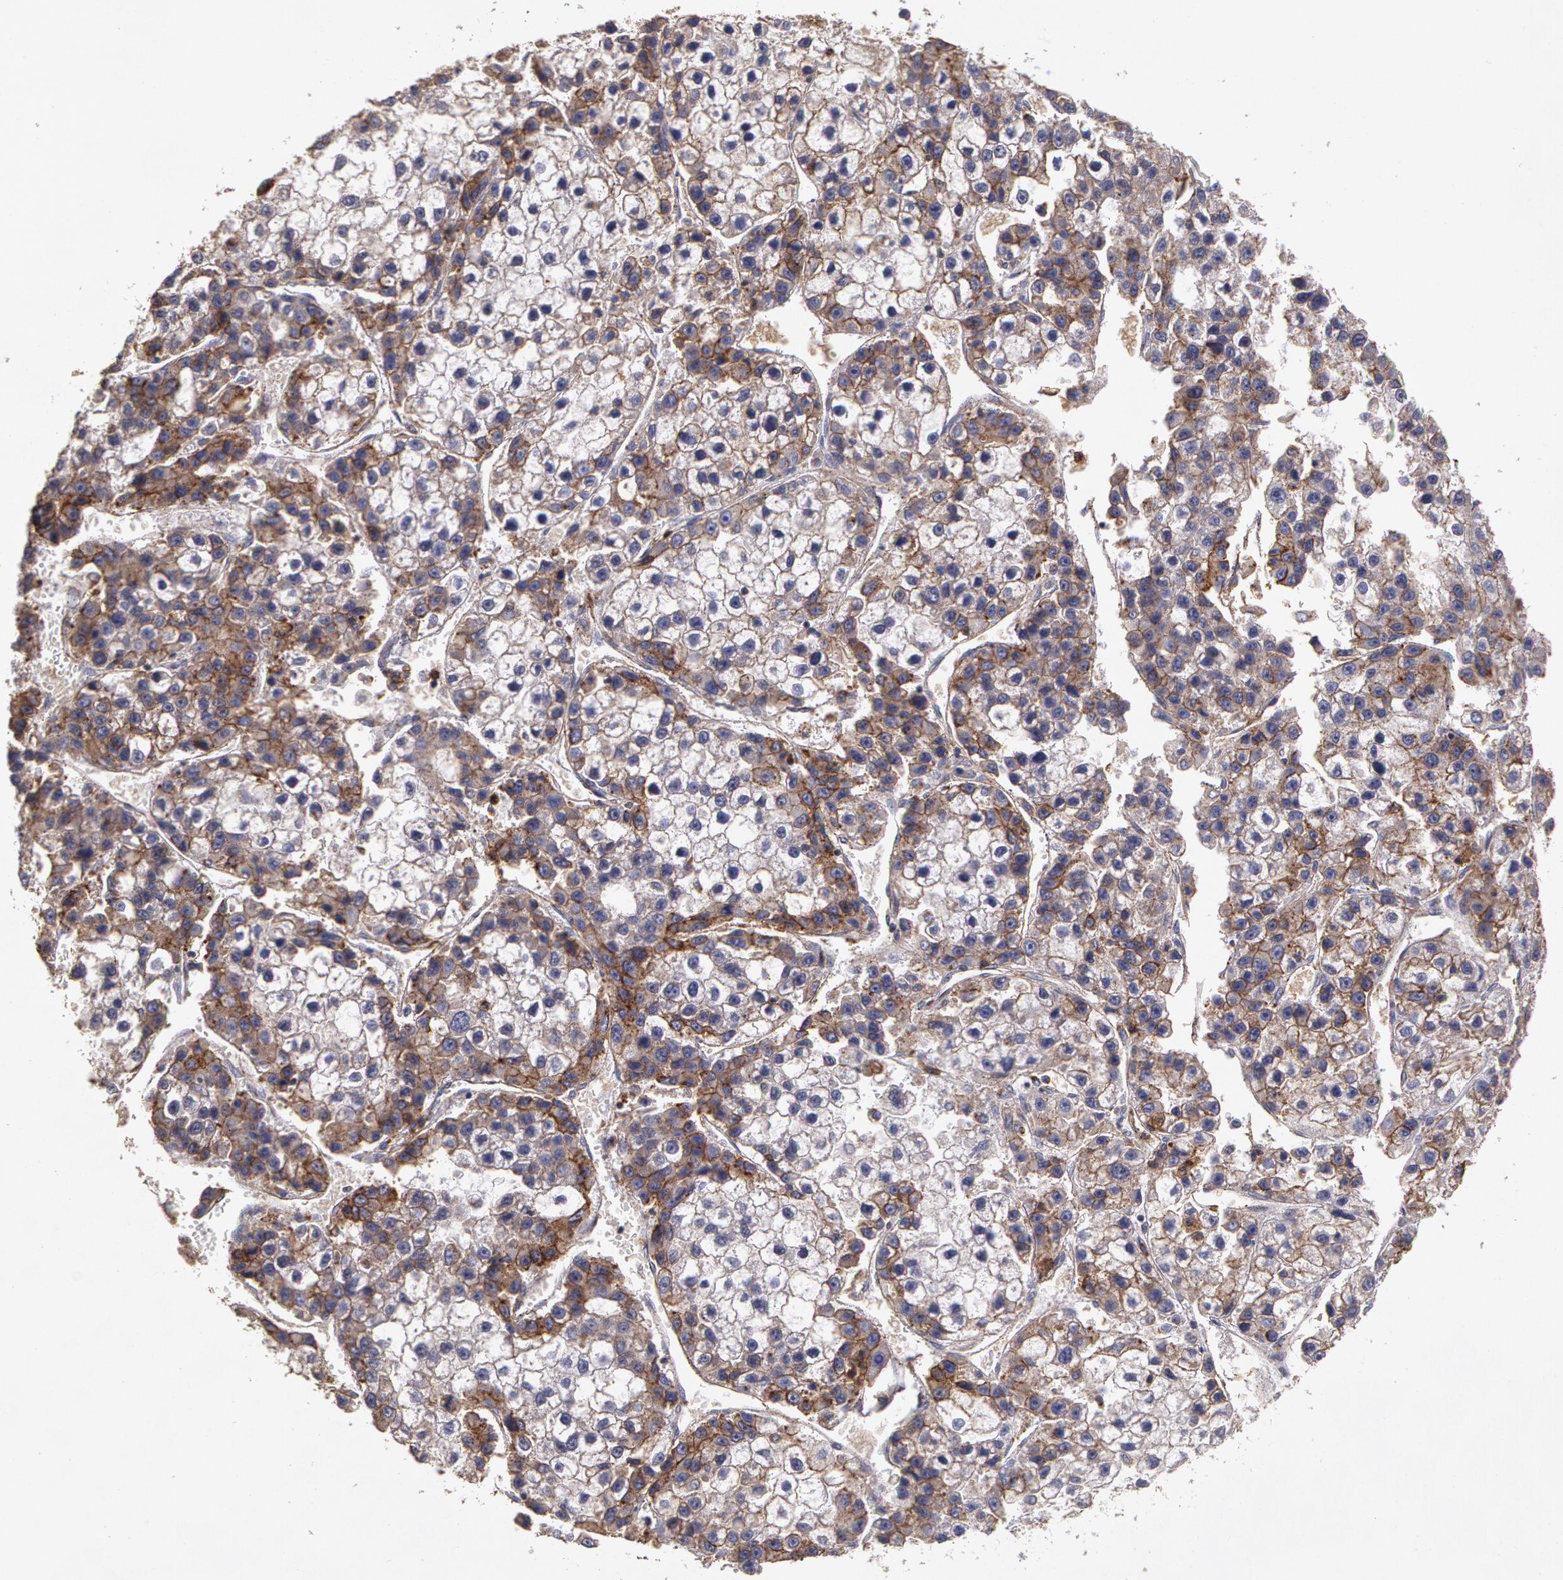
{"staining": {"intensity": "moderate", "quantity": "25%-75%", "location": "cytoplasmic/membranous"}, "tissue": "liver cancer", "cell_type": "Tumor cells", "image_type": "cancer", "snomed": [{"axis": "morphology", "description": "Carcinoma, Hepatocellular, NOS"}, {"axis": "topography", "description": "Liver"}], "caption": "Immunohistochemical staining of liver hepatocellular carcinoma reveals medium levels of moderate cytoplasmic/membranous expression in about 25%-75% of tumor cells.", "gene": "FLOT2", "patient": {"sex": "female", "age": 66}}